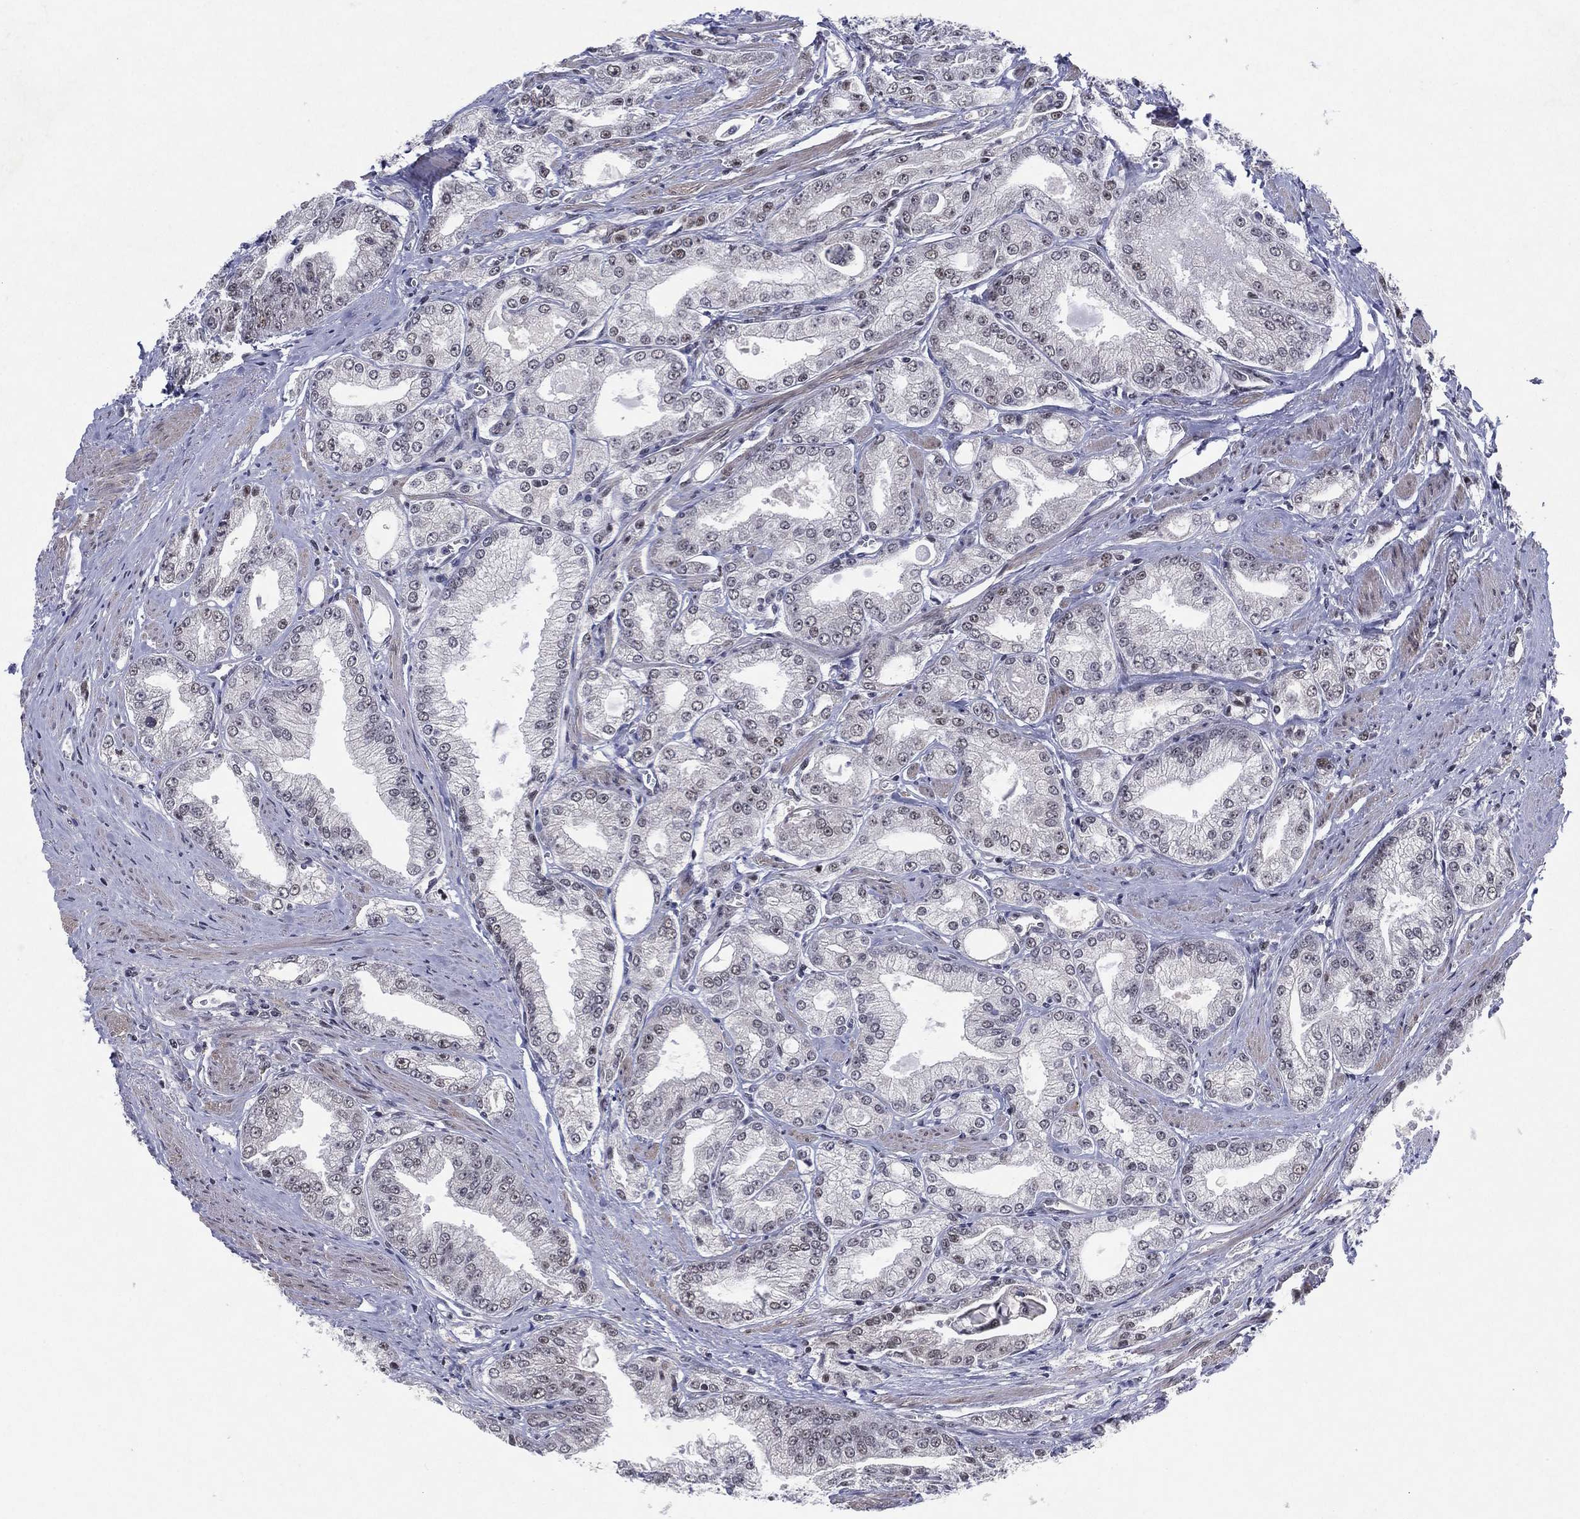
{"staining": {"intensity": "negative", "quantity": "none", "location": "none"}, "tissue": "prostate cancer", "cell_type": "Tumor cells", "image_type": "cancer", "snomed": [{"axis": "morphology", "description": "Adenocarcinoma, NOS"}, {"axis": "morphology", "description": "Adenocarcinoma, High grade"}, {"axis": "topography", "description": "Prostate"}], "caption": "This is an immunohistochemistry (IHC) micrograph of human high-grade adenocarcinoma (prostate). There is no staining in tumor cells.", "gene": "DGCR8", "patient": {"sex": "male", "age": 70}}